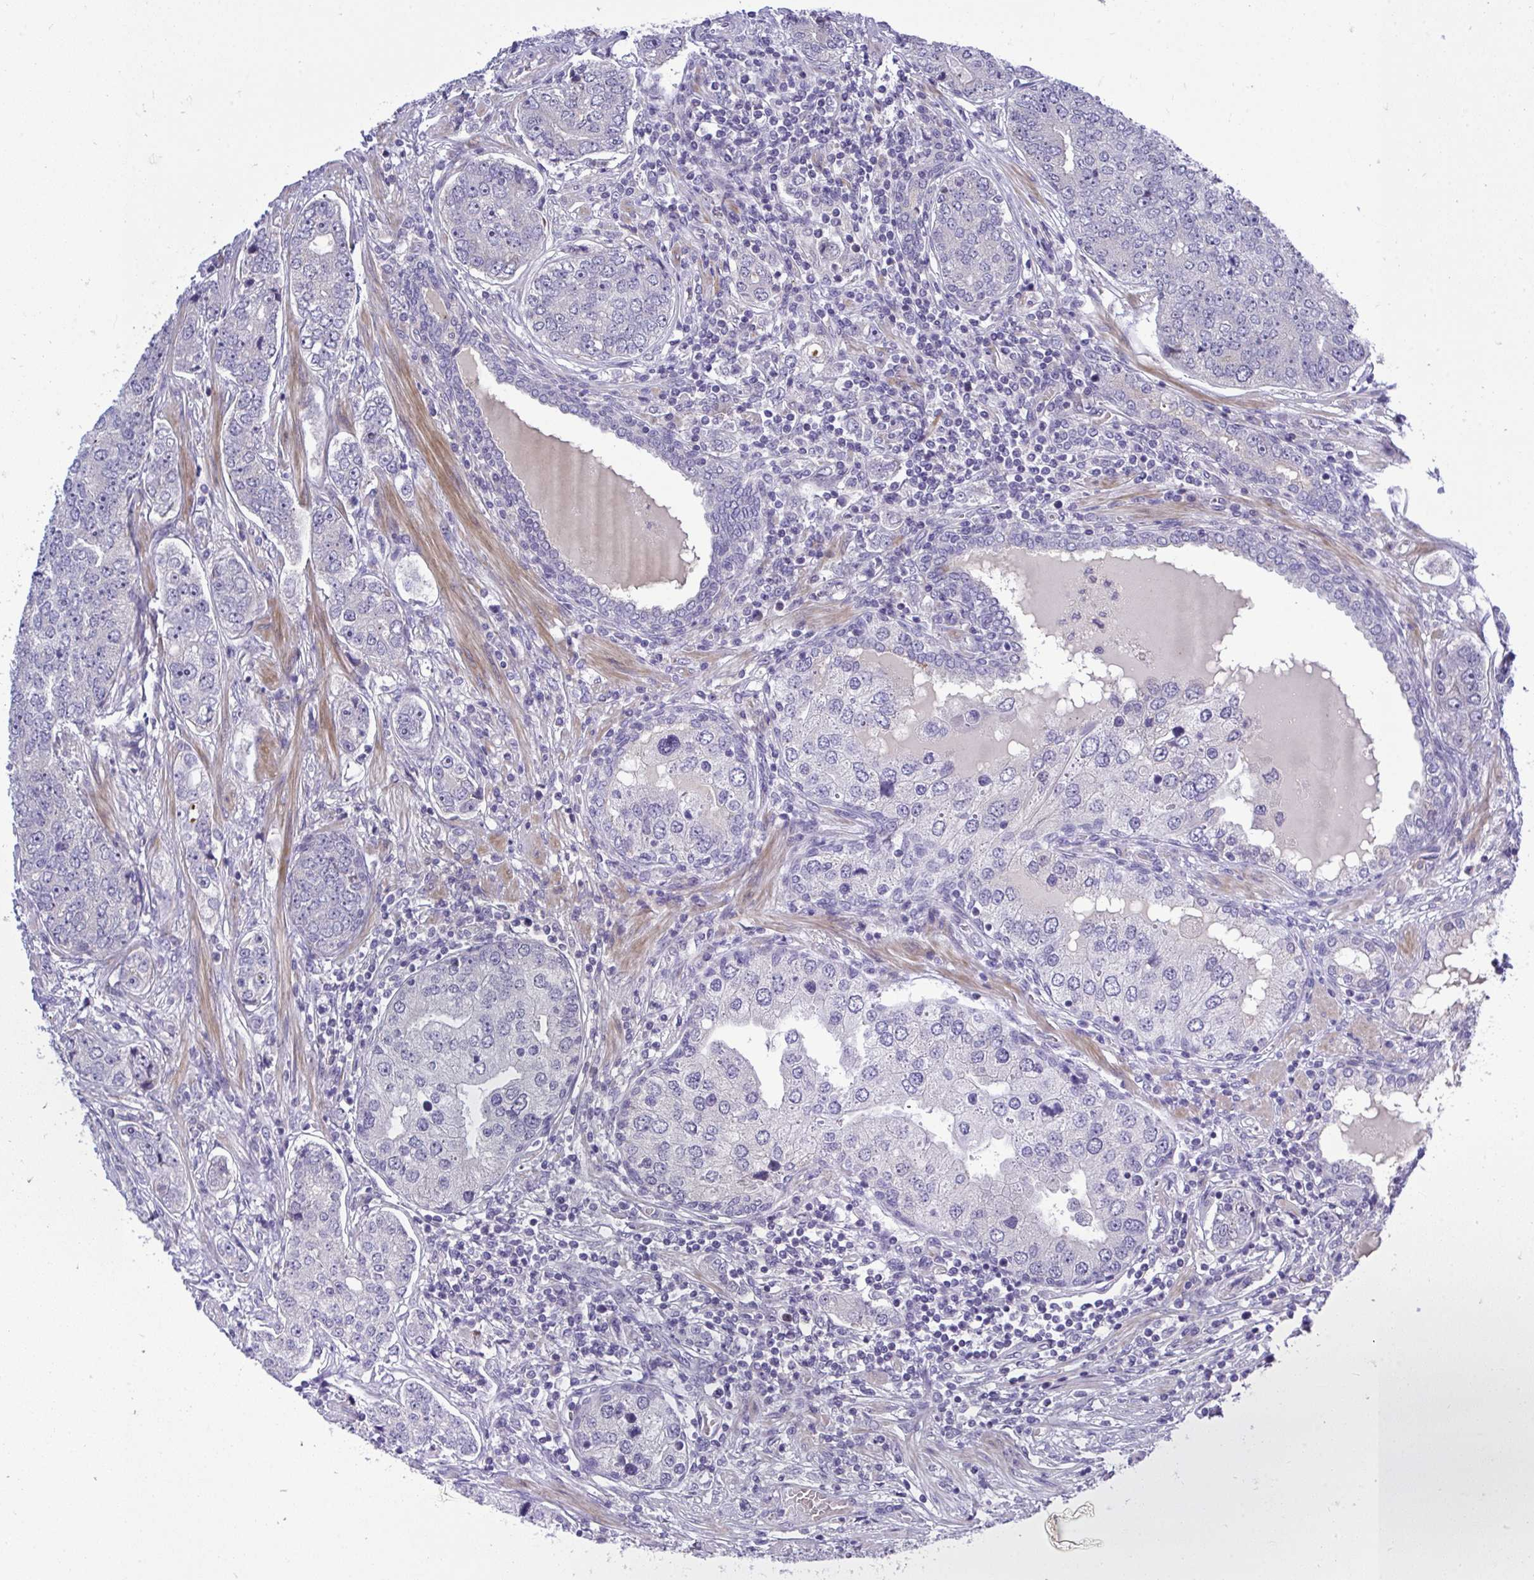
{"staining": {"intensity": "negative", "quantity": "none", "location": "none"}, "tissue": "prostate cancer", "cell_type": "Tumor cells", "image_type": "cancer", "snomed": [{"axis": "morphology", "description": "Adenocarcinoma, High grade"}, {"axis": "topography", "description": "Prostate"}], "caption": "Tumor cells are negative for brown protein staining in high-grade adenocarcinoma (prostate). (DAB immunohistochemistry (IHC) with hematoxylin counter stain).", "gene": "HMBOX1", "patient": {"sex": "male", "age": 60}}